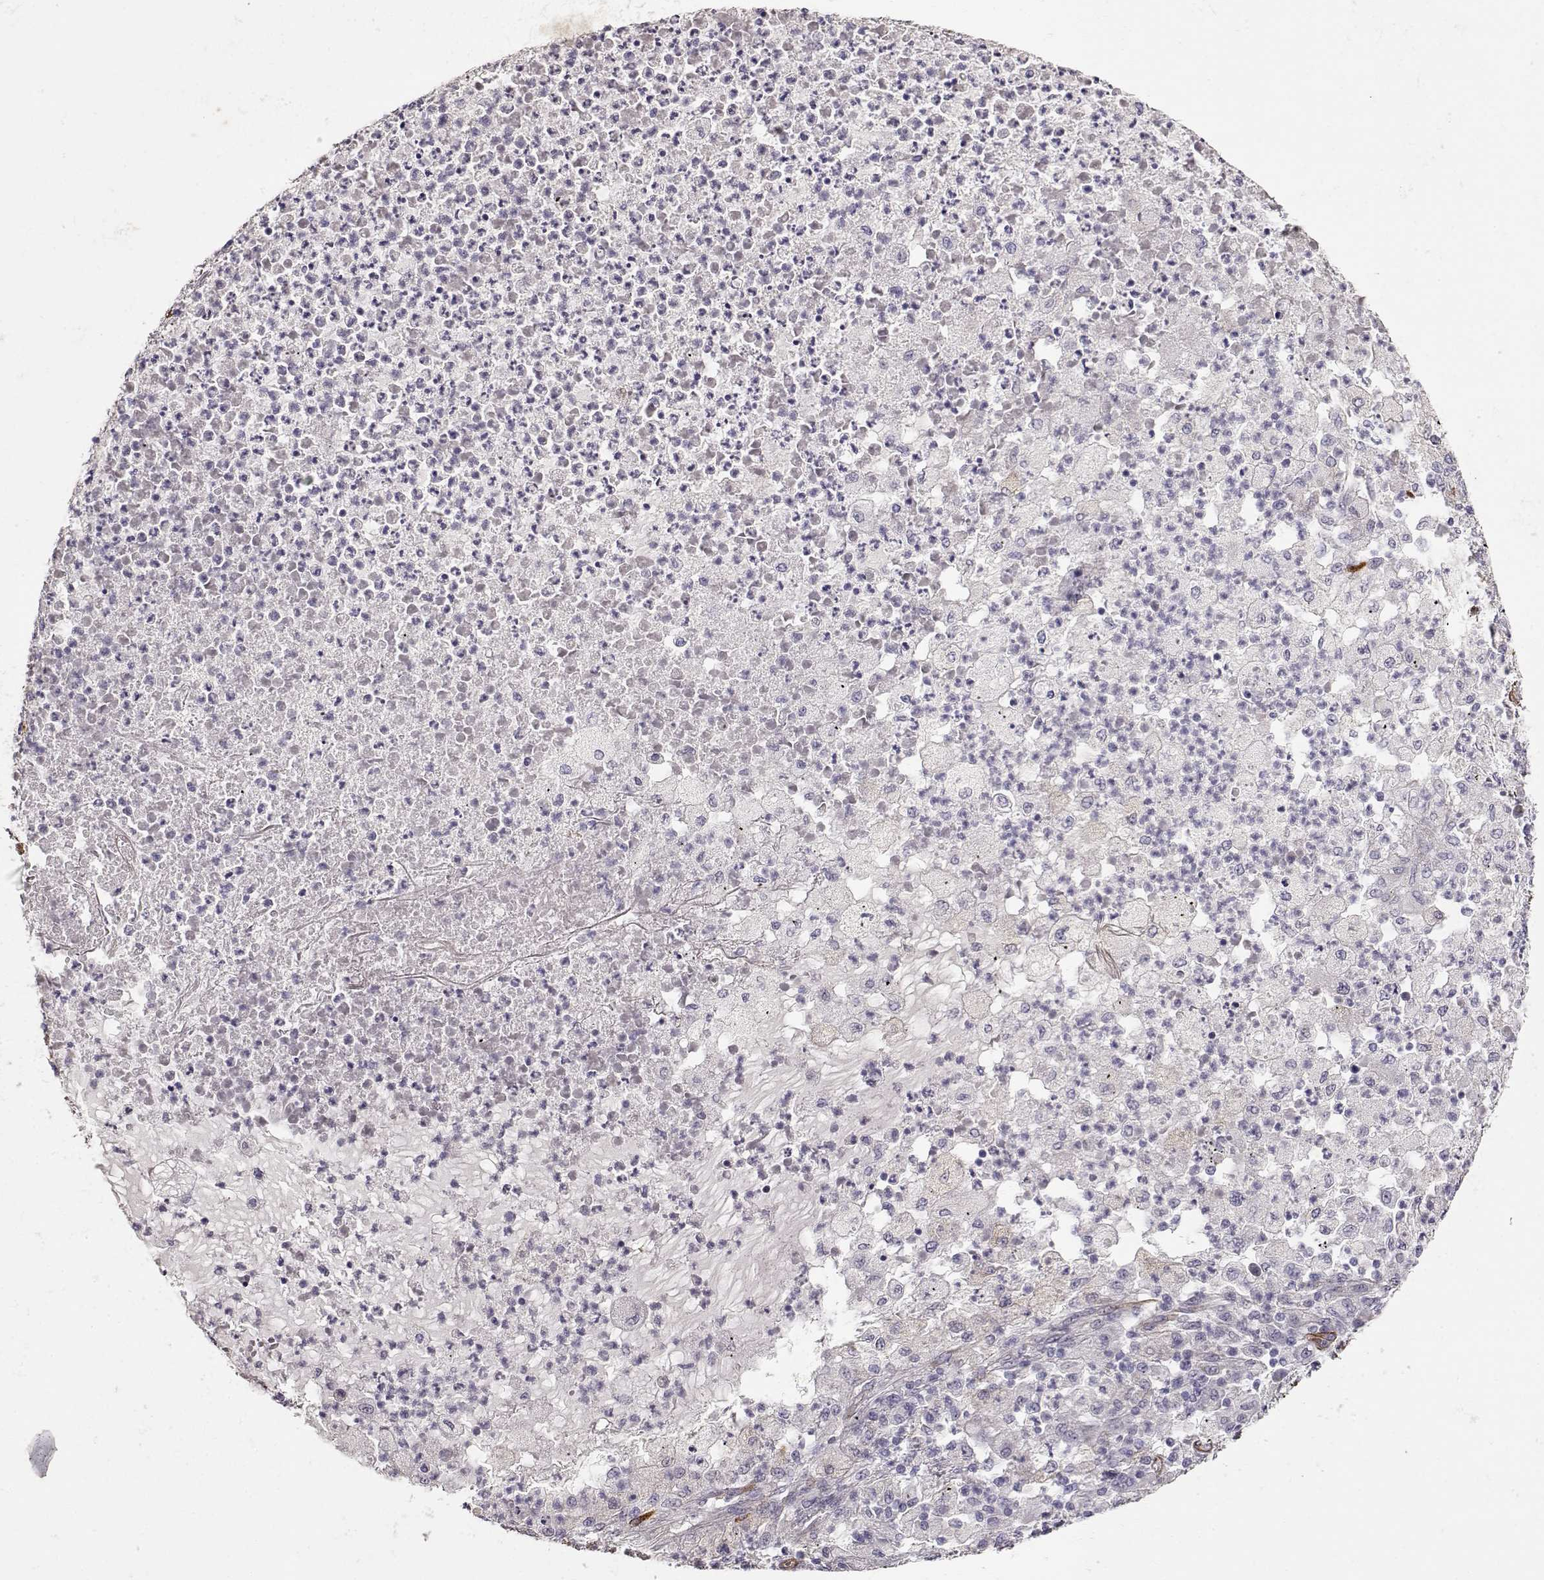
{"staining": {"intensity": "negative", "quantity": "none", "location": "none"}, "tissue": "lung cancer", "cell_type": "Tumor cells", "image_type": "cancer", "snomed": [{"axis": "morphology", "description": "Adenocarcinoma, NOS"}, {"axis": "topography", "description": "Lung"}], "caption": "Immunohistochemistry micrograph of neoplastic tissue: adenocarcinoma (lung) stained with DAB (3,3'-diaminobenzidine) demonstrates no significant protein expression in tumor cells.", "gene": "LAMC1", "patient": {"sex": "female", "age": 73}}